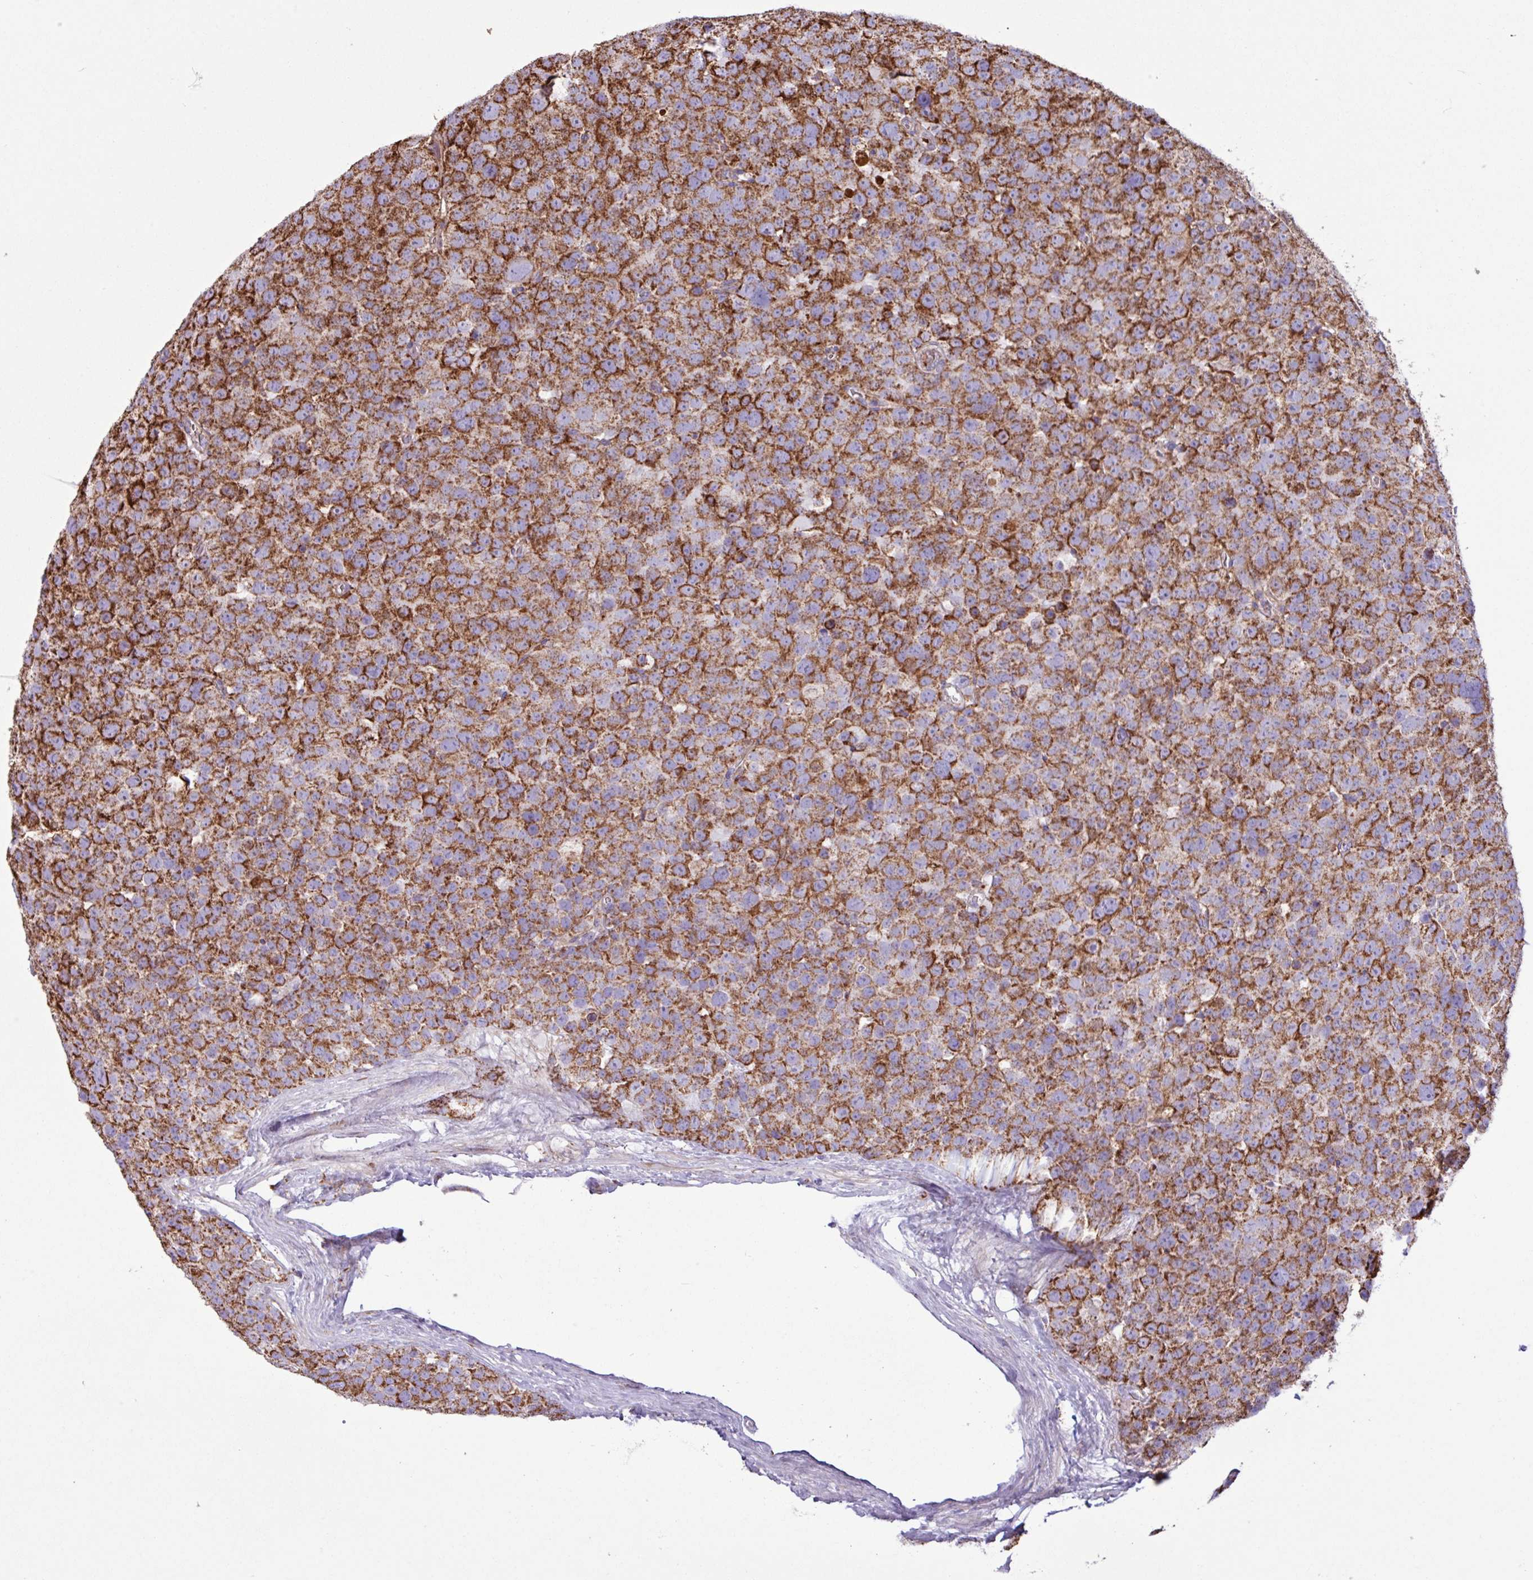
{"staining": {"intensity": "strong", "quantity": ">75%", "location": "cytoplasmic/membranous"}, "tissue": "testis cancer", "cell_type": "Tumor cells", "image_type": "cancer", "snomed": [{"axis": "morphology", "description": "Seminoma, NOS"}, {"axis": "topography", "description": "Testis"}], "caption": "IHC photomicrograph of neoplastic tissue: human testis cancer (seminoma) stained using immunohistochemistry (IHC) exhibits high levels of strong protein expression localized specifically in the cytoplasmic/membranous of tumor cells, appearing as a cytoplasmic/membranous brown color.", "gene": "RTL3", "patient": {"sex": "male", "age": 71}}